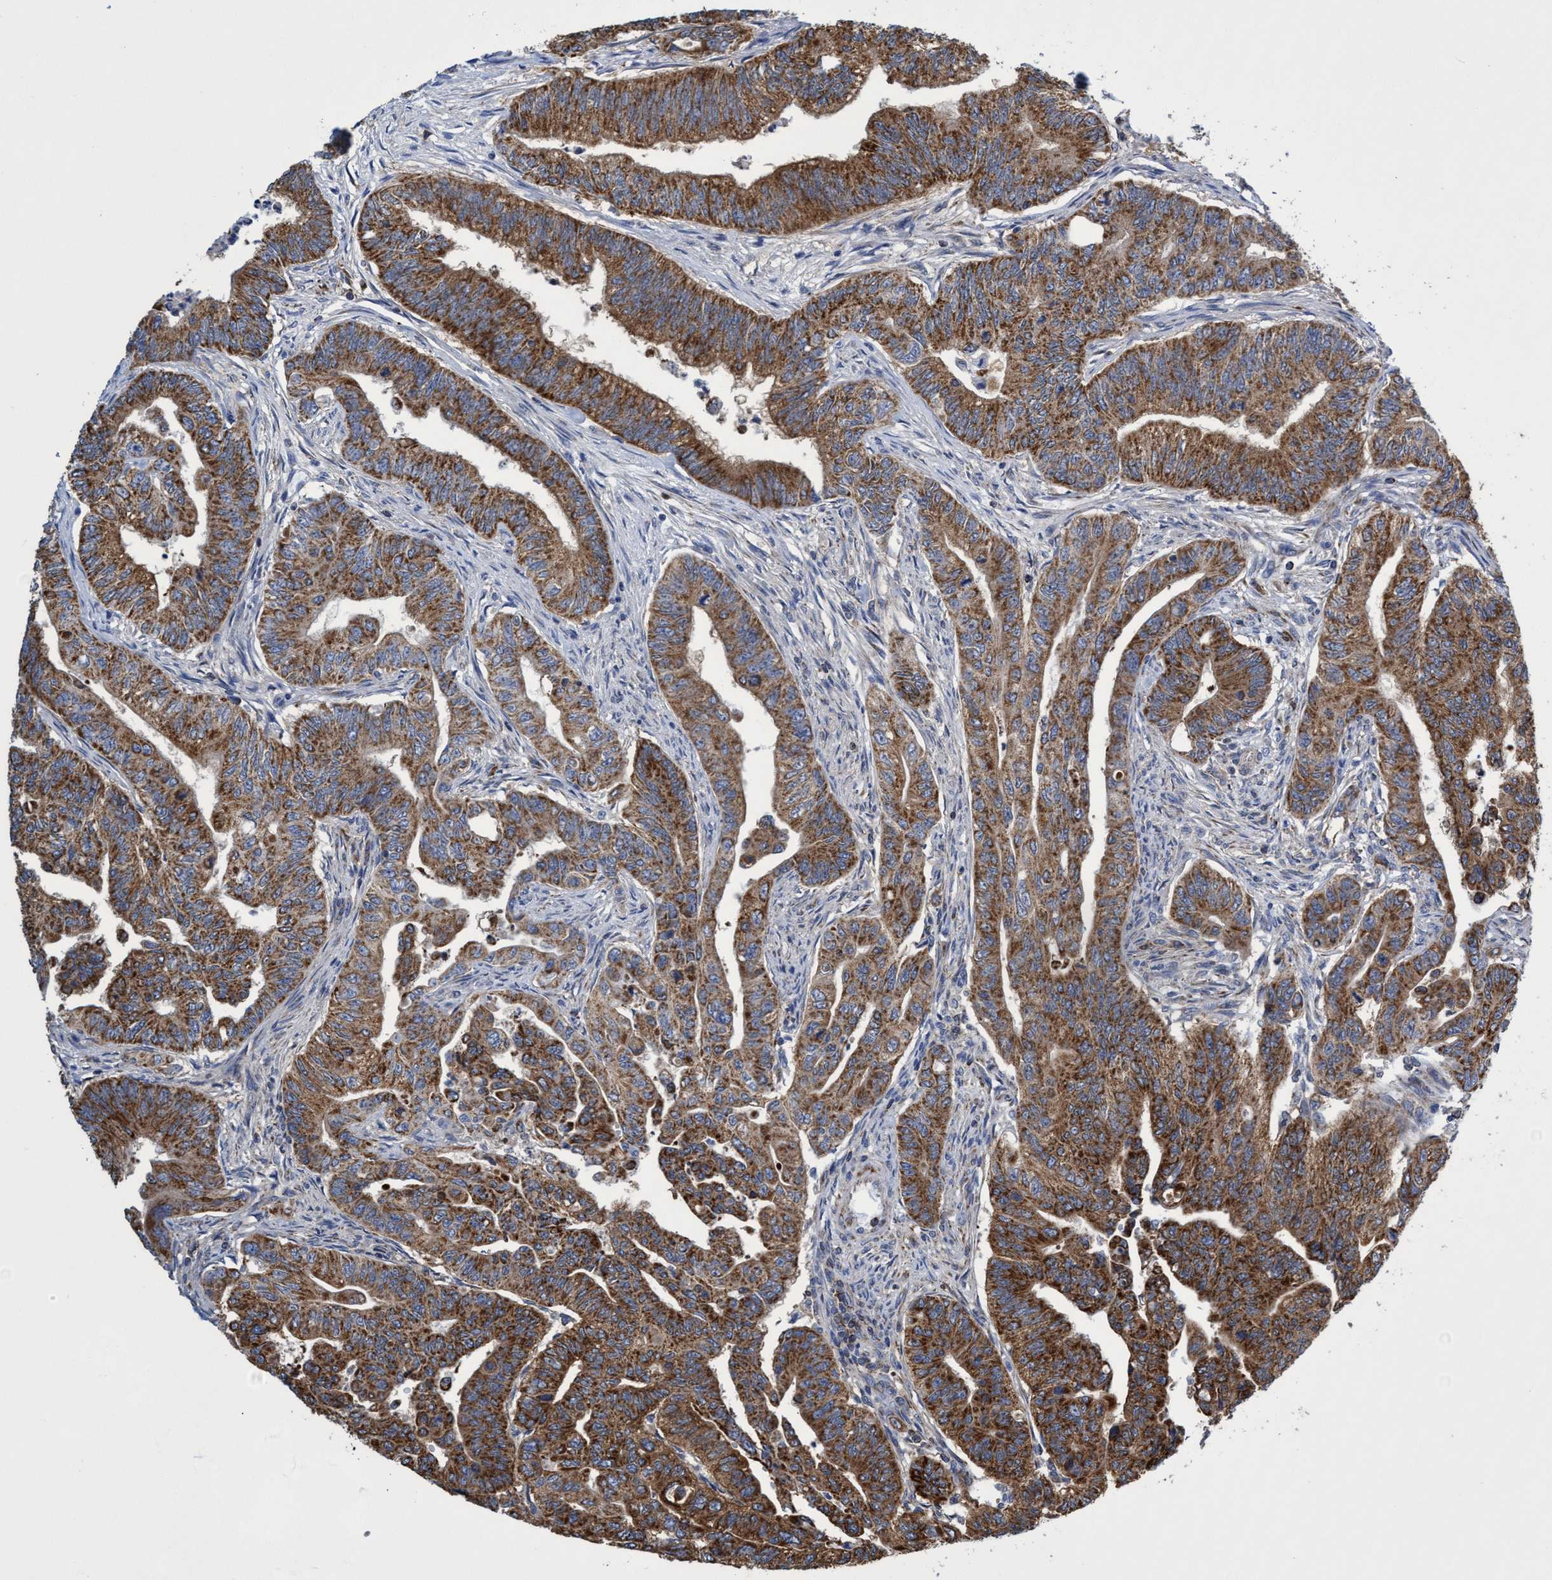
{"staining": {"intensity": "strong", "quantity": ">75%", "location": "cytoplasmic/membranous"}, "tissue": "colorectal cancer", "cell_type": "Tumor cells", "image_type": "cancer", "snomed": [{"axis": "morphology", "description": "Adenoma, NOS"}, {"axis": "morphology", "description": "Adenocarcinoma, NOS"}, {"axis": "topography", "description": "Colon"}], "caption": "Human colorectal cancer (adenoma) stained with a brown dye displays strong cytoplasmic/membranous positive positivity in approximately >75% of tumor cells.", "gene": "CRYZ", "patient": {"sex": "male", "age": 79}}